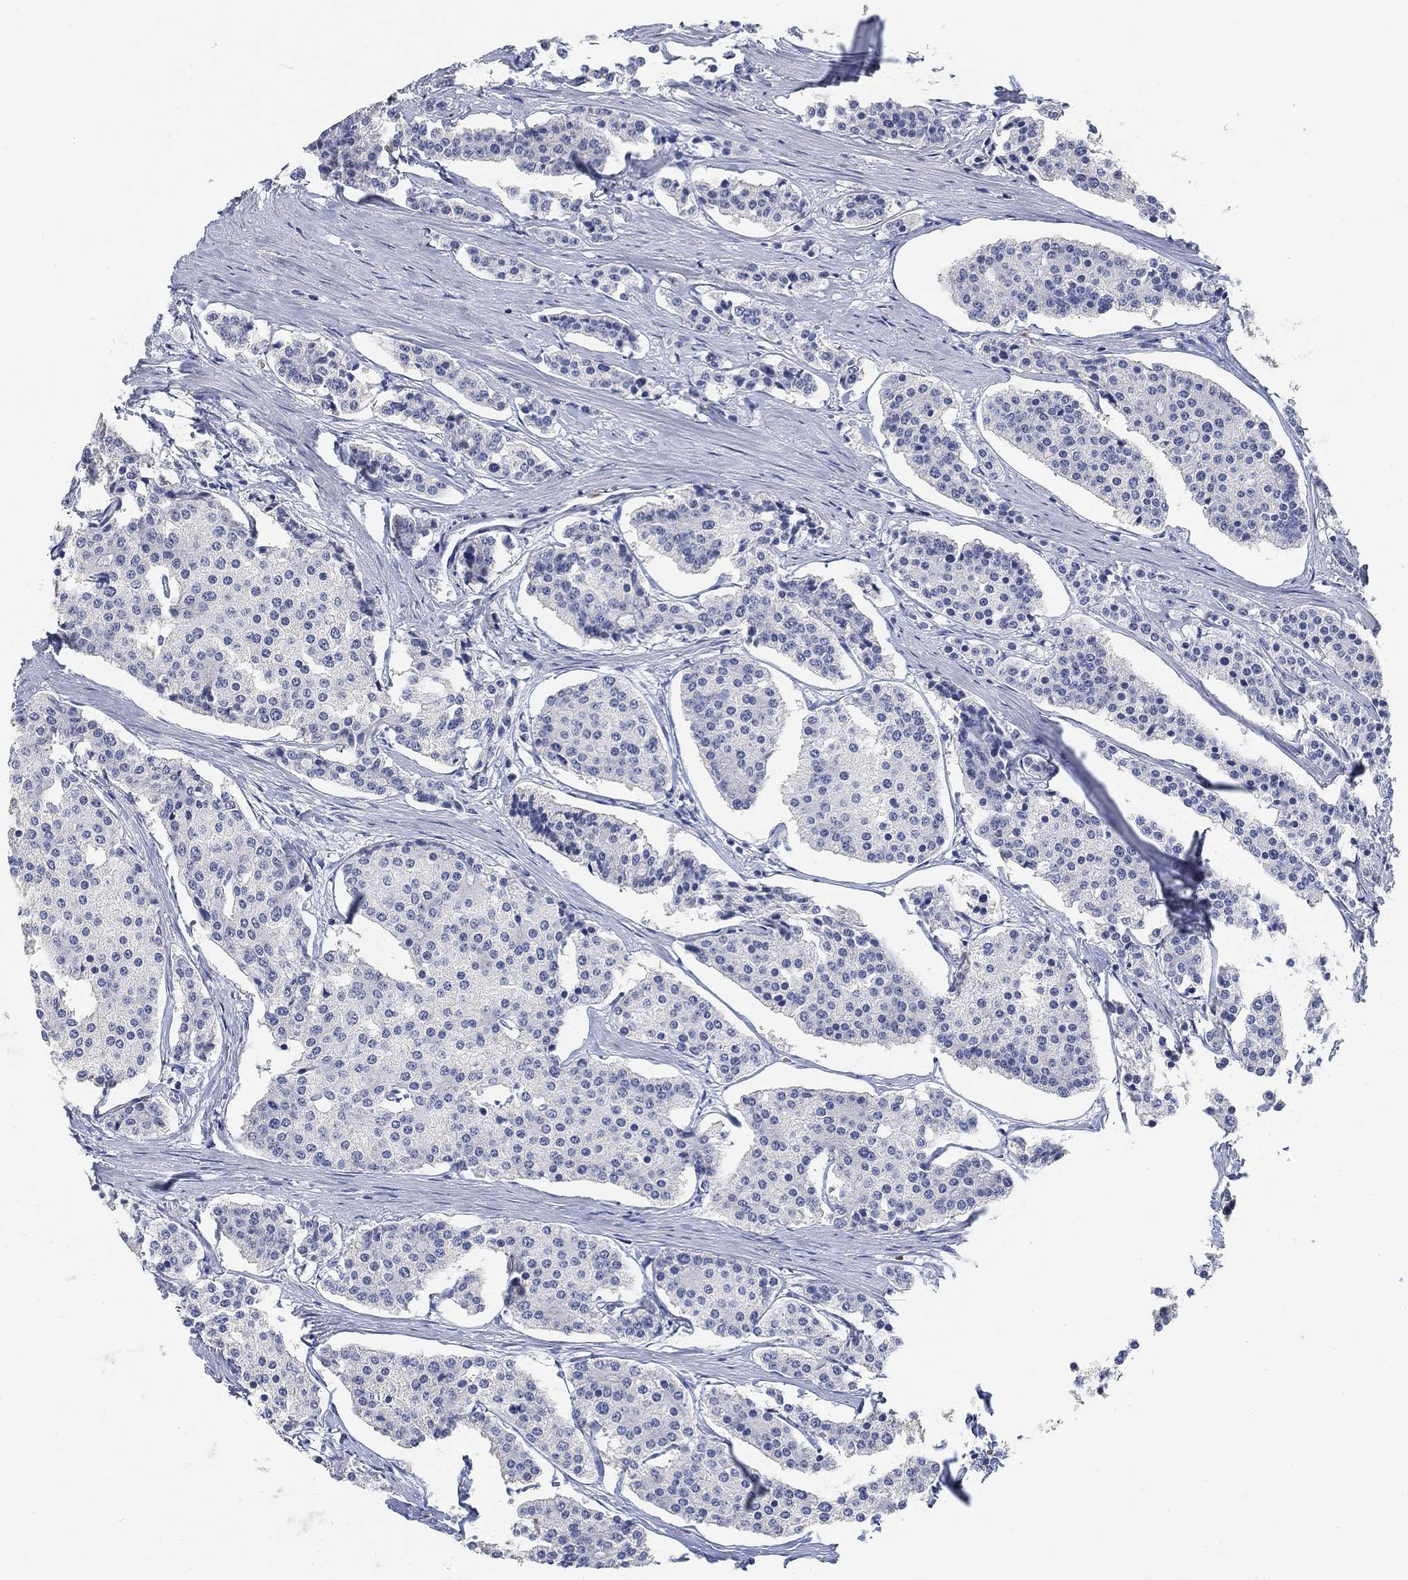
{"staining": {"intensity": "negative", "quantity": "none", "location": "none"}, "tissue": "carcinoid", "cell_type": "Tumor cells", "image_type": "cancer", "snomed": [{"axis": "morphology", "description": "Carcinoid, malignant, NOS"}, {"axis": "topography", "description": "Small intestine"}], "caption": "Immunohistochemical staining of human carcinoid demonstrates no significant positivity in tumor cells.", "gene": "PAX6", "patient": {"sex": "female", "age": 65}}